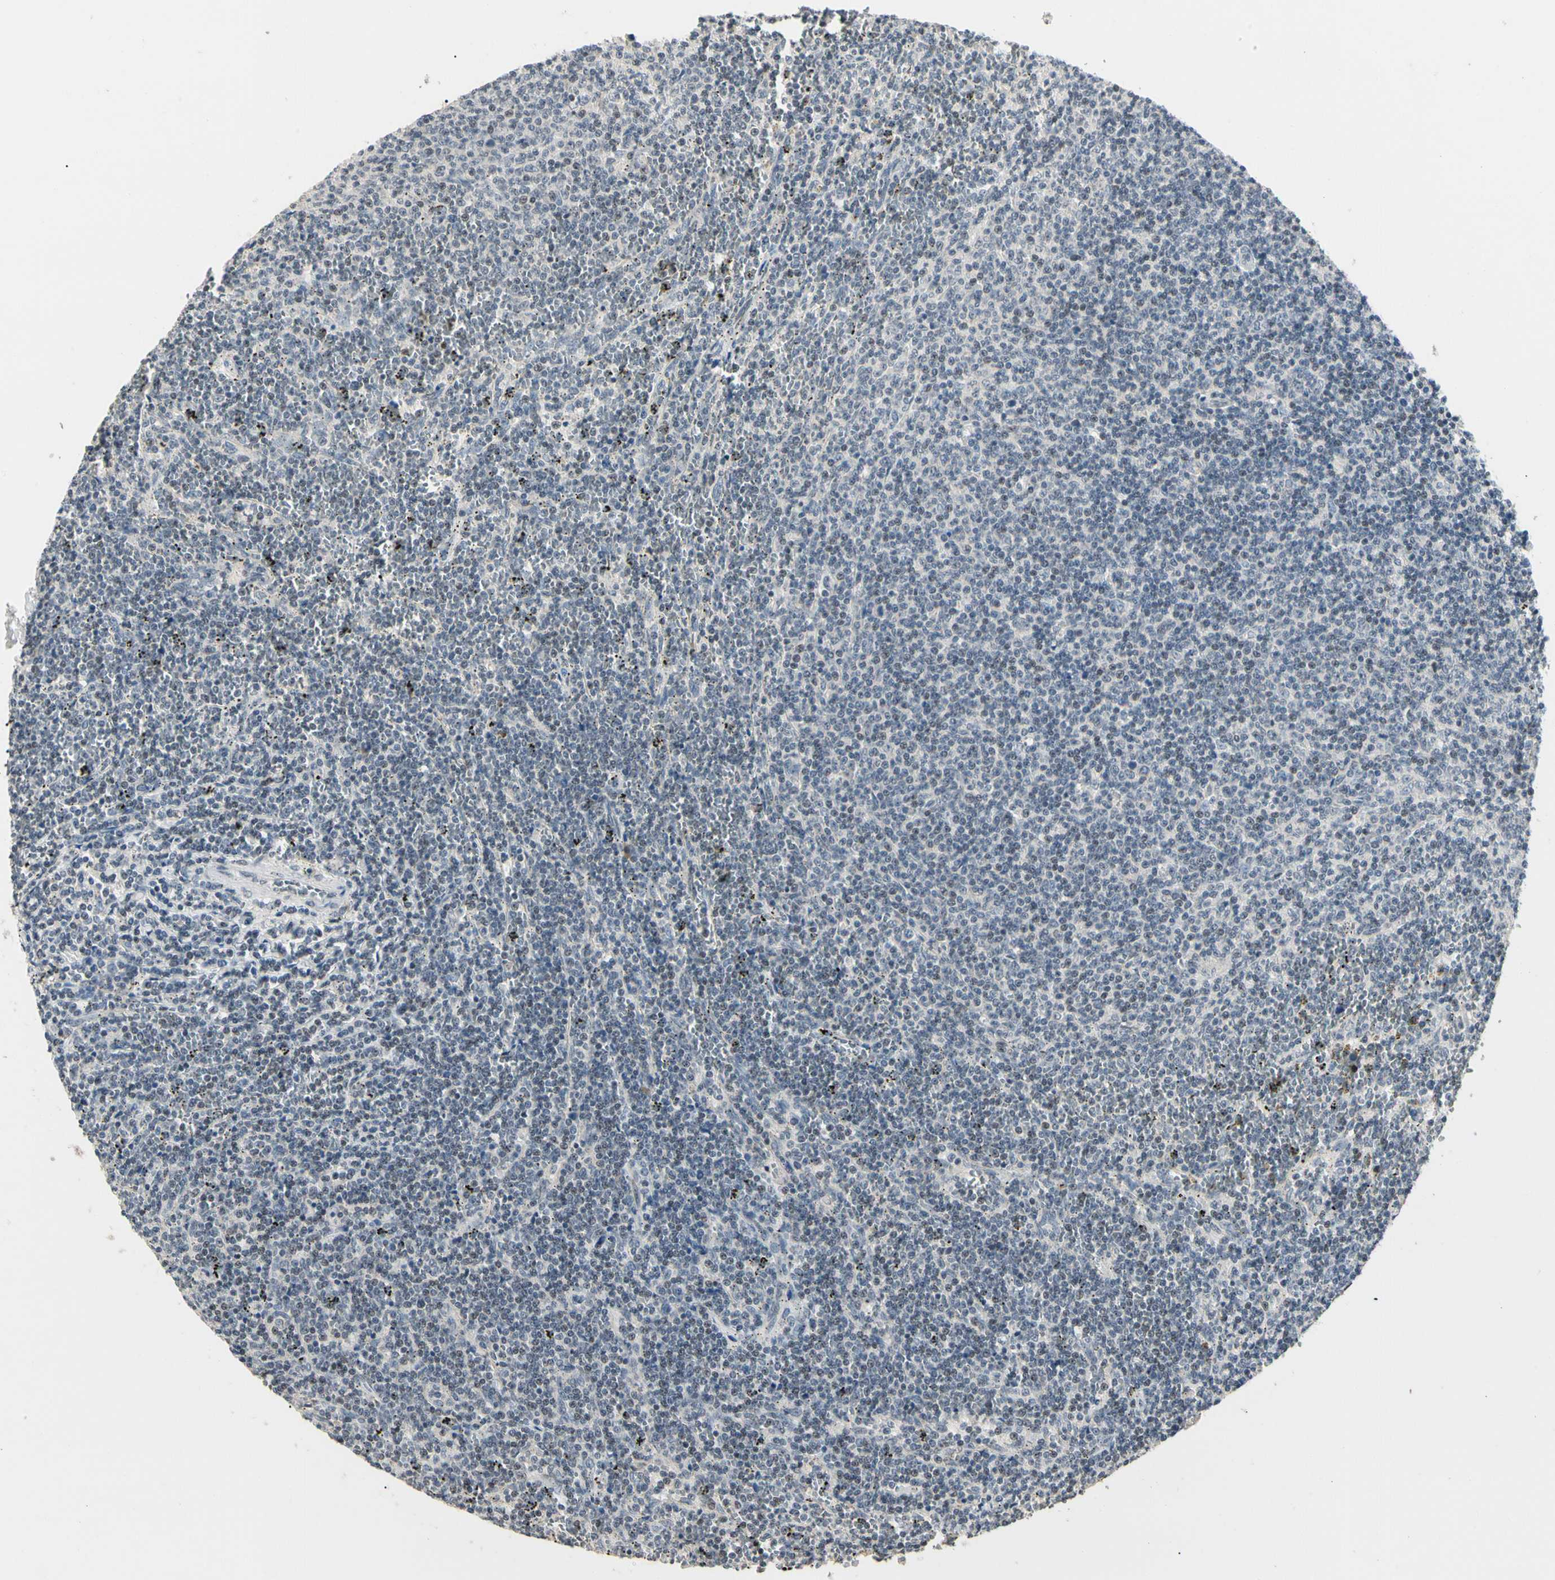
{"staining": {"intensity": "weak", "quantity": "<25%", "location": "nuclear"}, "tissue": "lymphoma", "cell_type": "Tumor cells", "image_type": "cancer", "snomed": [{"axis": "morphology", "description": "Malignant lymphoma, non-Hodgkin's type, Low grade"}, {"axis": "topography", "description": "Spleen"}], "caption": "This is an immunohistochemistry micrograph of human lymphoma. There is no expression in tumor cells.", "gene": "GREM1", "patient": {"sex": "female", "age": 50}}